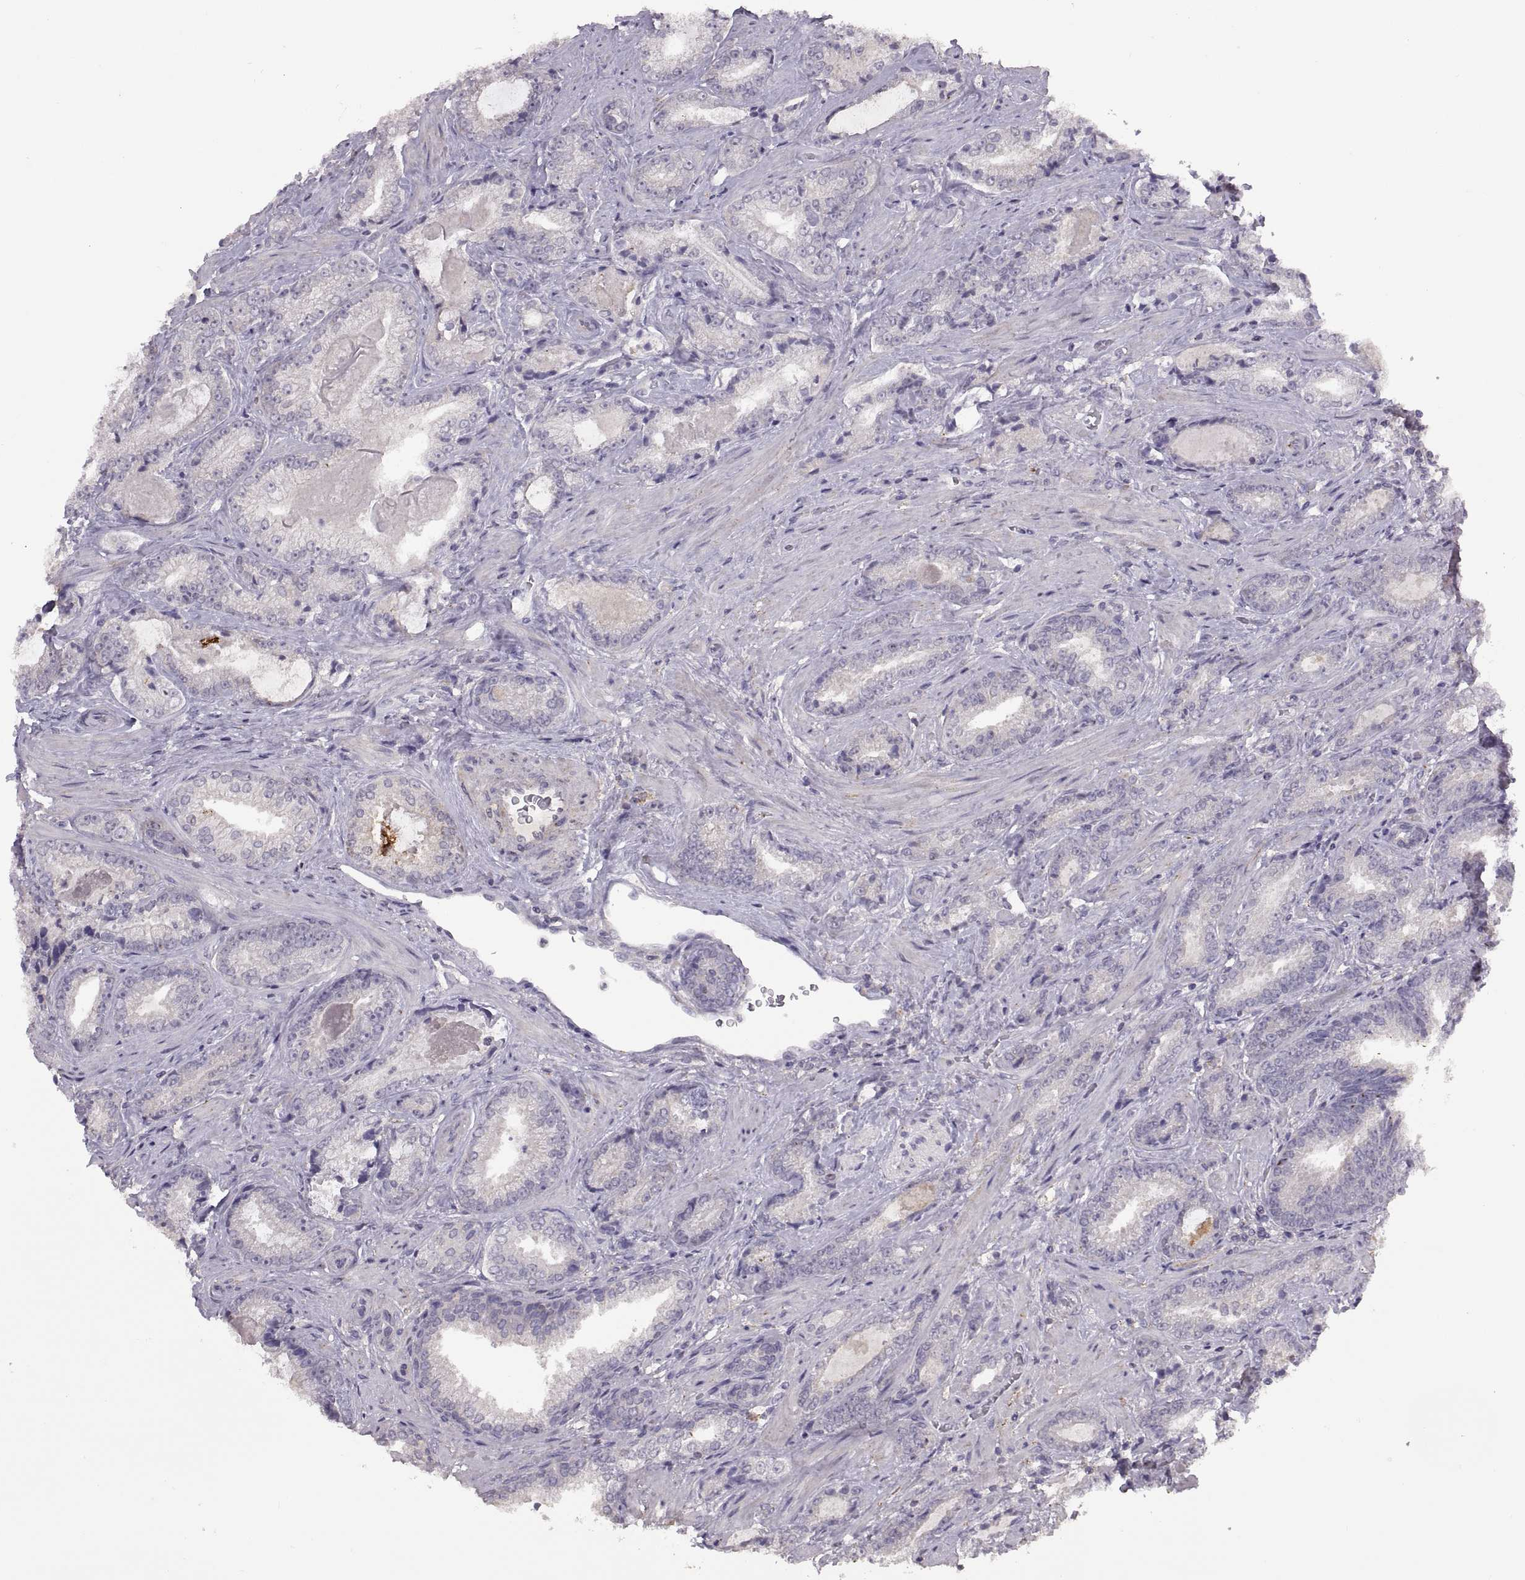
{"staining": {"intensity": "negative", "quantity": "none", "location": "none"}, "tissue": "prostate cancer", "cell_type": "Tumor cells", "image_type": "cancer", "snomed": [{"axis": "morphology", "description": "Adenocarcinoma, Low grade"}, {"axis": "topography", "description": "Prostate"}], "caption": "A photomicrograph of human low-grade adenocarcinoma (prostate) is negative for staining in tumor cells.", "gene": "NMNAT2", "patient": {"sex": "male", "age": 61}}